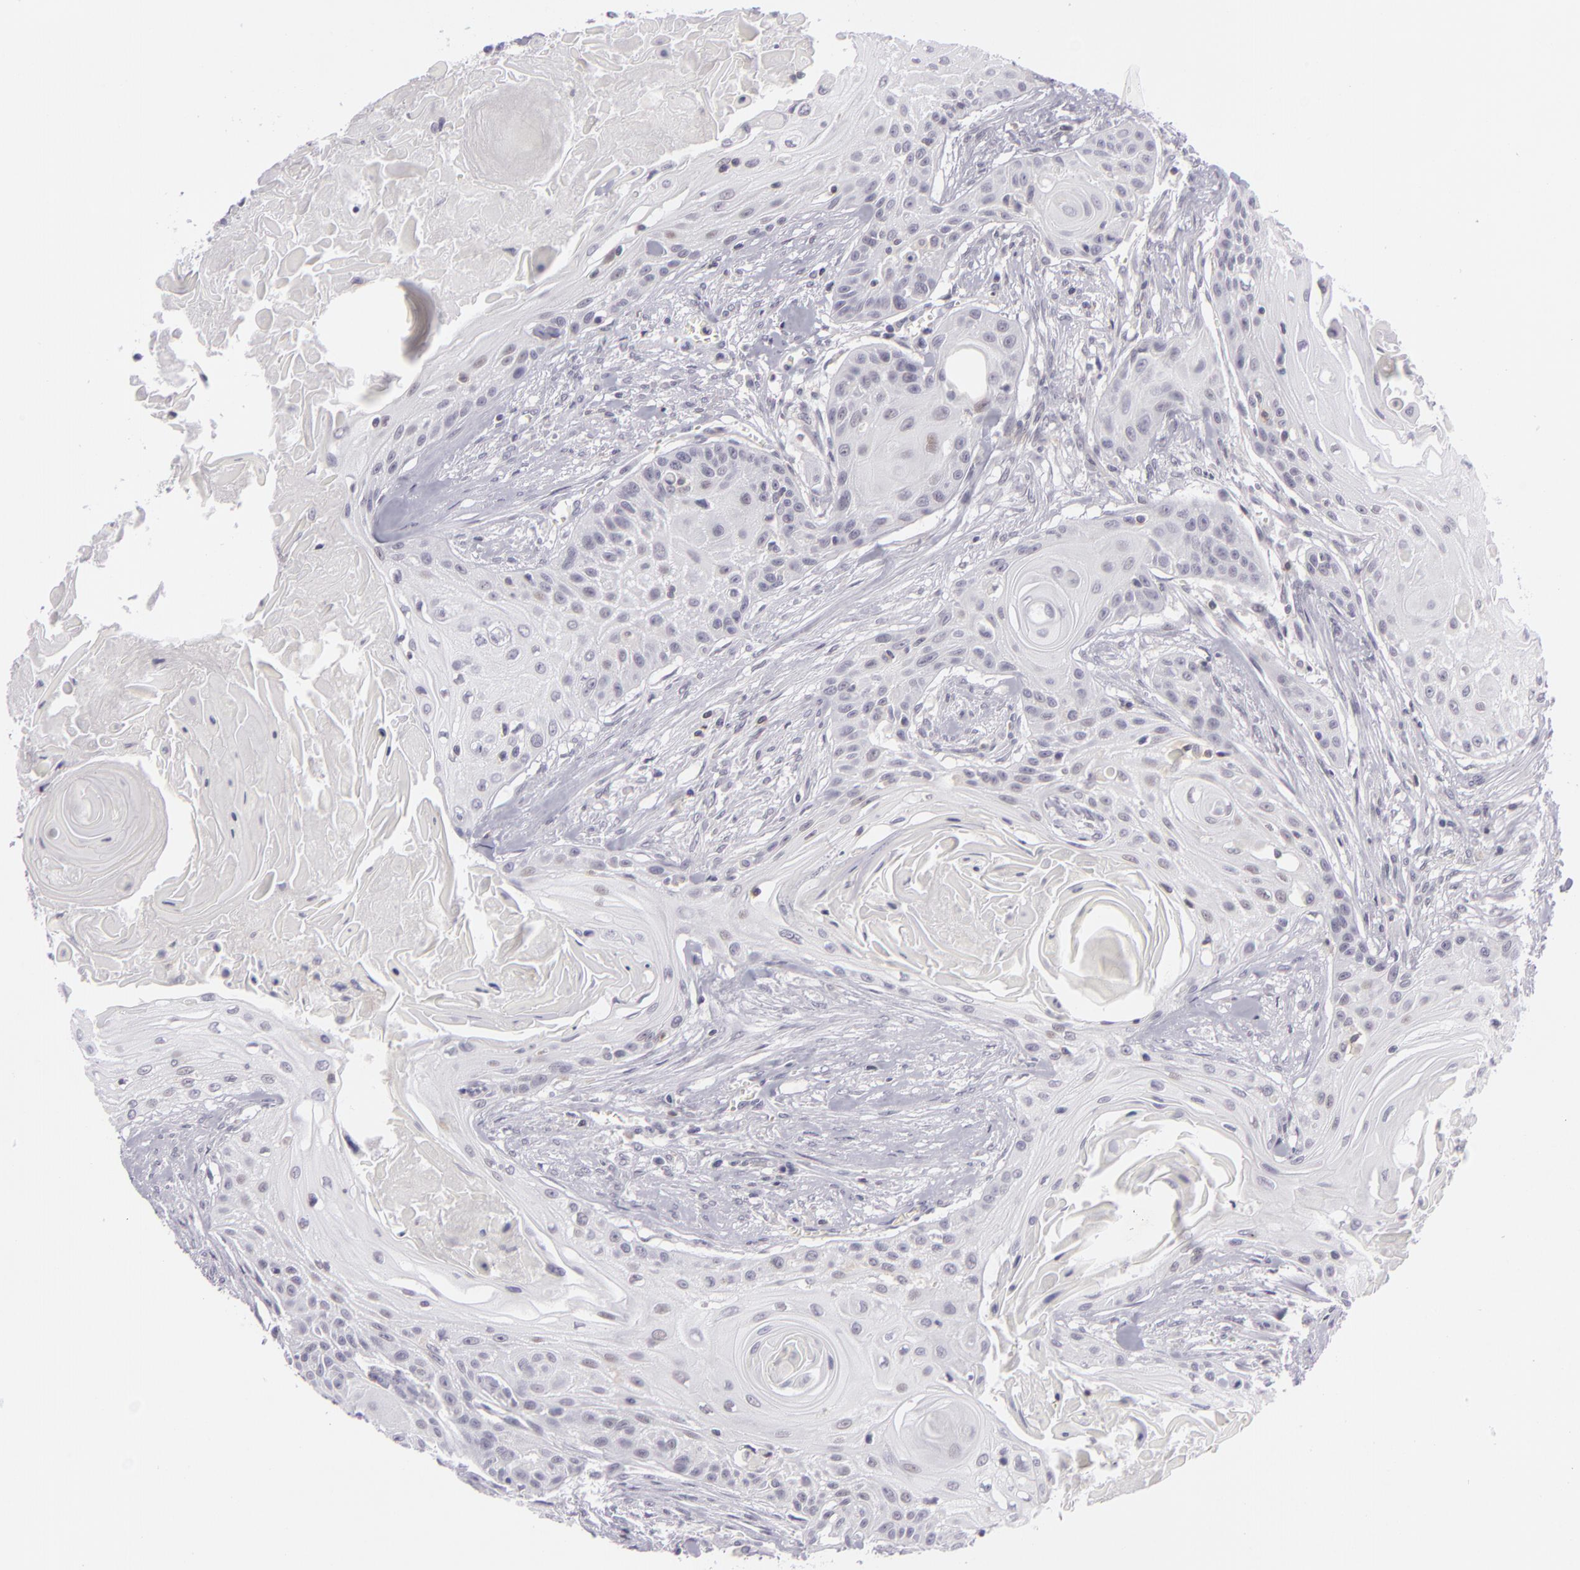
{"staining": {"intensity": "negative", "quantity": "none", "location": "none"}, "tissue": "head and neck cancer", "cell_type": "Tumor cells", "image_type": "cancer", "snomed": [{"axis": "morphology", "description": "Squamous cell carcinoma, NOS"}, {"axis": "morphology", "description": "Squamous cell carcinoma, metastatic, NOS"}, {"axis": "topography", "description": "Lymph node"}, {"axis": "topography", "description": "Salivary gland"}, {"axis": "topography", "description": "Head-Neck"}], "caption": "Tumor cells show no significant expression in head and neck cancer.", "gene": "KCNAB2", "patient": {"sex": "female", "age": 74}}